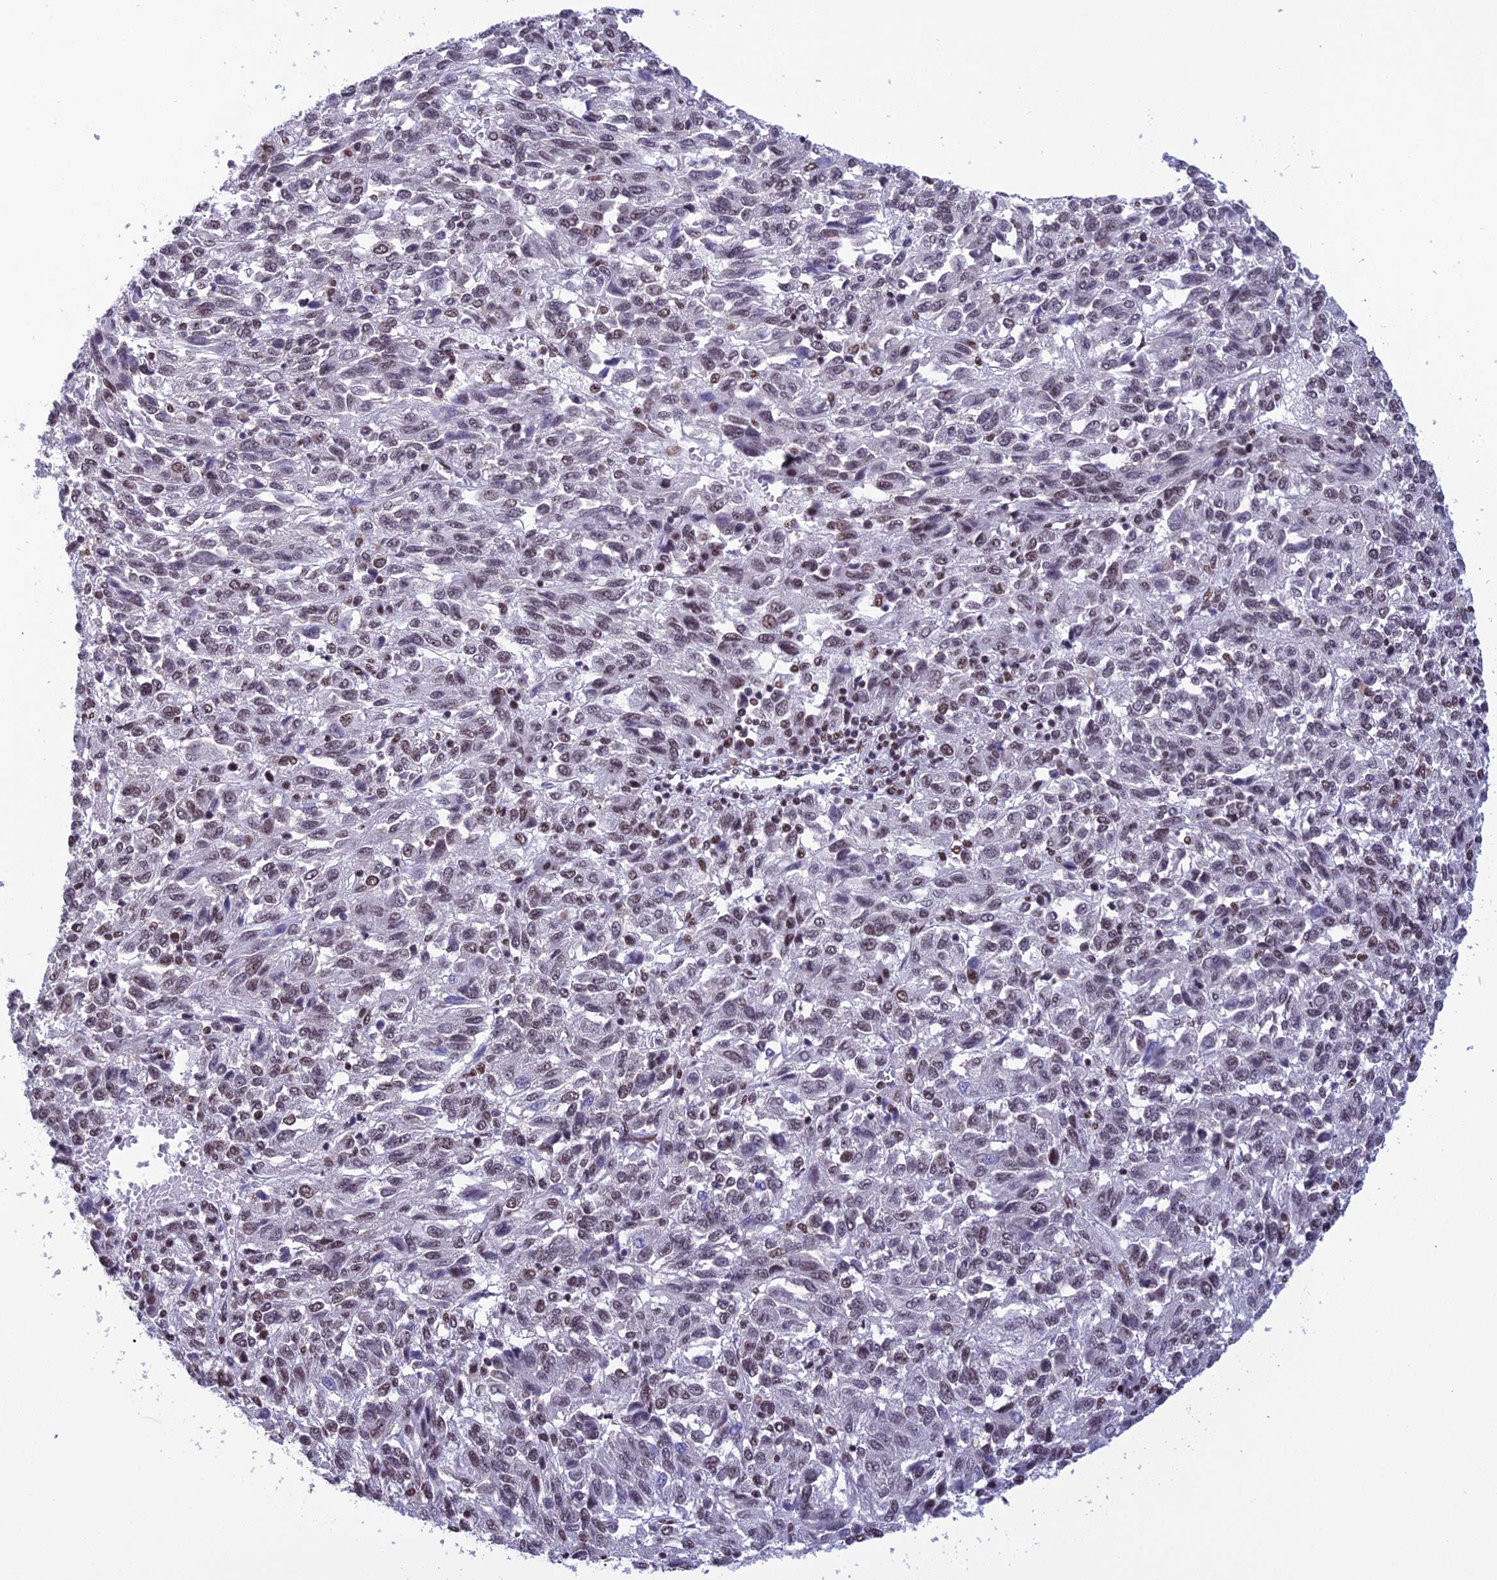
{"staining": {"intensity": "weak", "quantity": "<25%", "location": "nuclear"}, "tissue": "melanoma", "cell_type": "Tumor cells", "image_type": "cancer", "snomed": [{"axis": "morphology", "description": "Malignant melanoma, Metastatic site"}, {"axis": "topography", "description": "Lung"}], "caption": "An IHC histopathology image of malignant melanoma (metastatic site) is shown. There is no staining in tumor cells of malignant melanoma (metastatic site).", "gene": "PRAMEF12", "patient": {"sex": "male", "age": 64}}